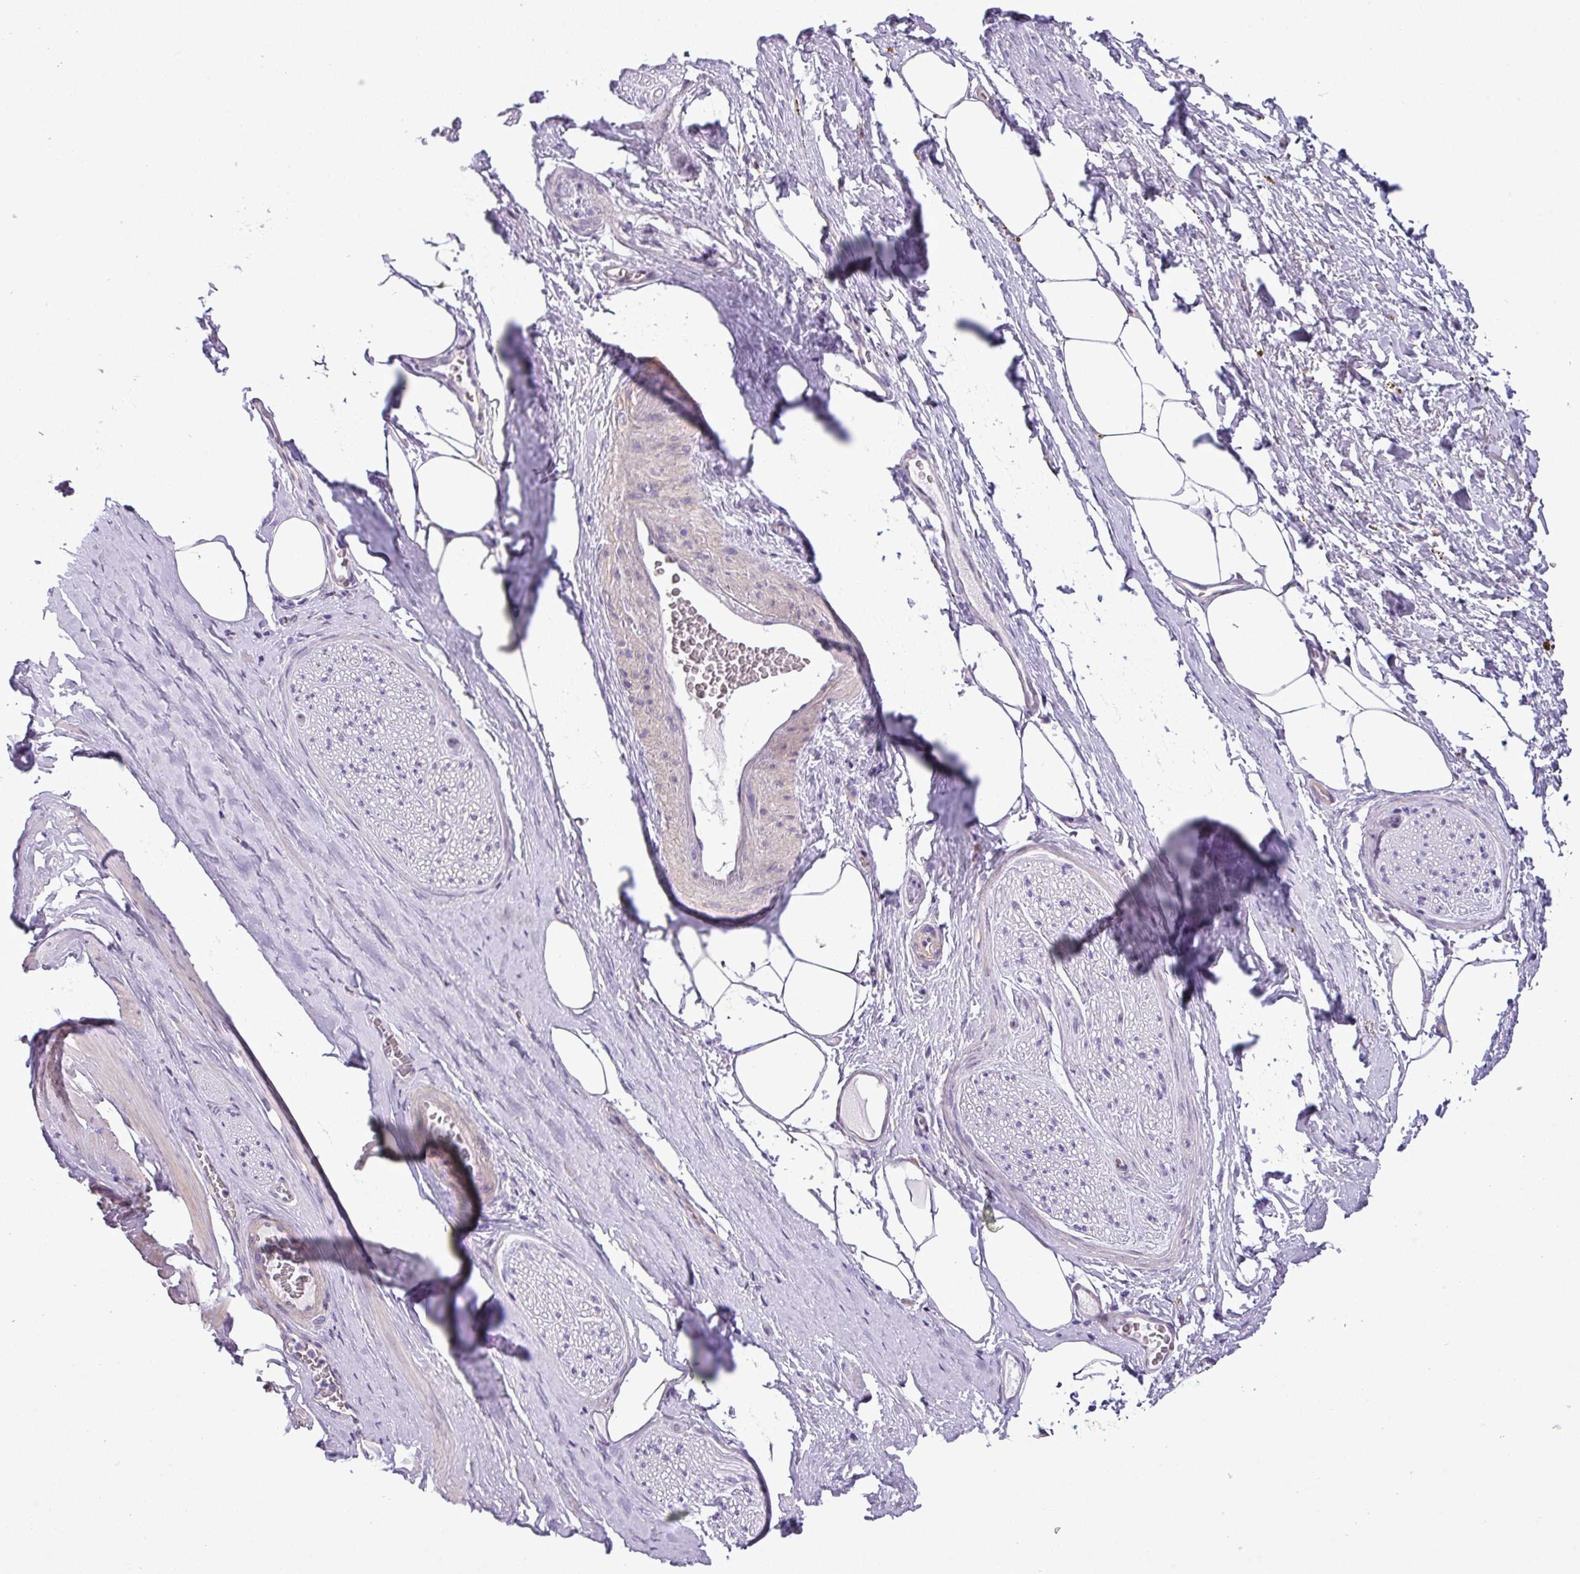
{"staining": {"intensity": "negative", "quantity": "none", "location": "none"}, "tissue": "adipose tissue", "cell_type": "Adipocytes", "image_type": "normal", "snomed": [{"axis": "morphology", "description": "Normal tissue, NOS"}, {"axis": "morphology", "description": "Adenocarcinoma, High grade"}, {"axis": "topography", "description": "Prostate"}, {"axis": "topography", "description": "Peripheral nerve tissue"}], "caption": "The photomicrograph exhibits no significant positivity in adipocytes of adipose tissue.", "gene": "MAK16", "patient": {"sex": "male", "age": 68}}